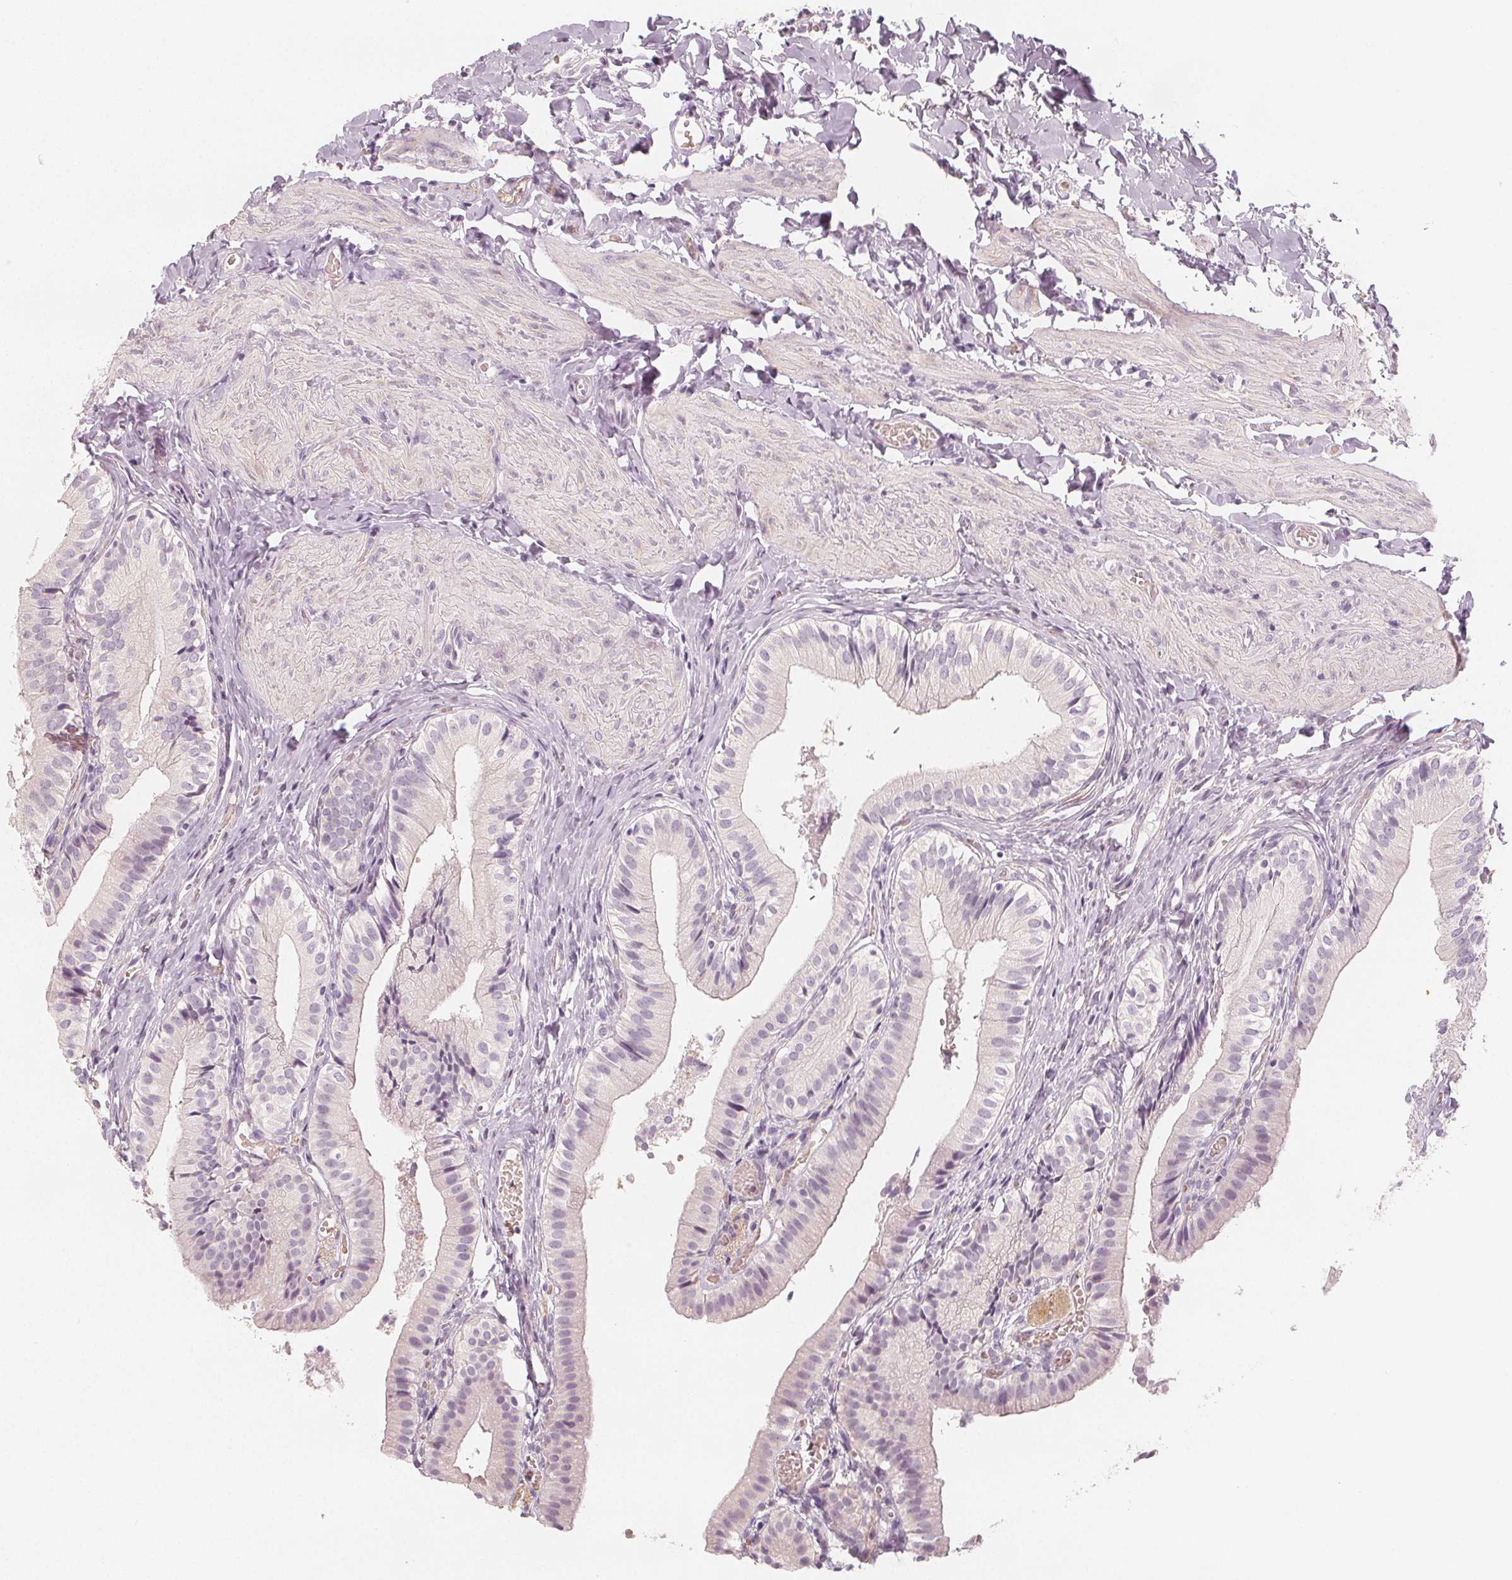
{"staining": {"intensity": "negative", "quantity": "none", "location": "none"}, "tissue": "gallbladder", "cell_type": "Glandular cells", "image_type": "normal", "snomed": [{"axis": "morphology", "description": "Normal tissue, NOS"}, {"axis": "topography", "description": "Gallbladder"}], "caption": "The immunohistochemistry (IHC) micrograph has no significant positivity in glandular cells of gallbladder.", "gene": "MAP1A", "patient": {"sex": "female", "age": 47}}